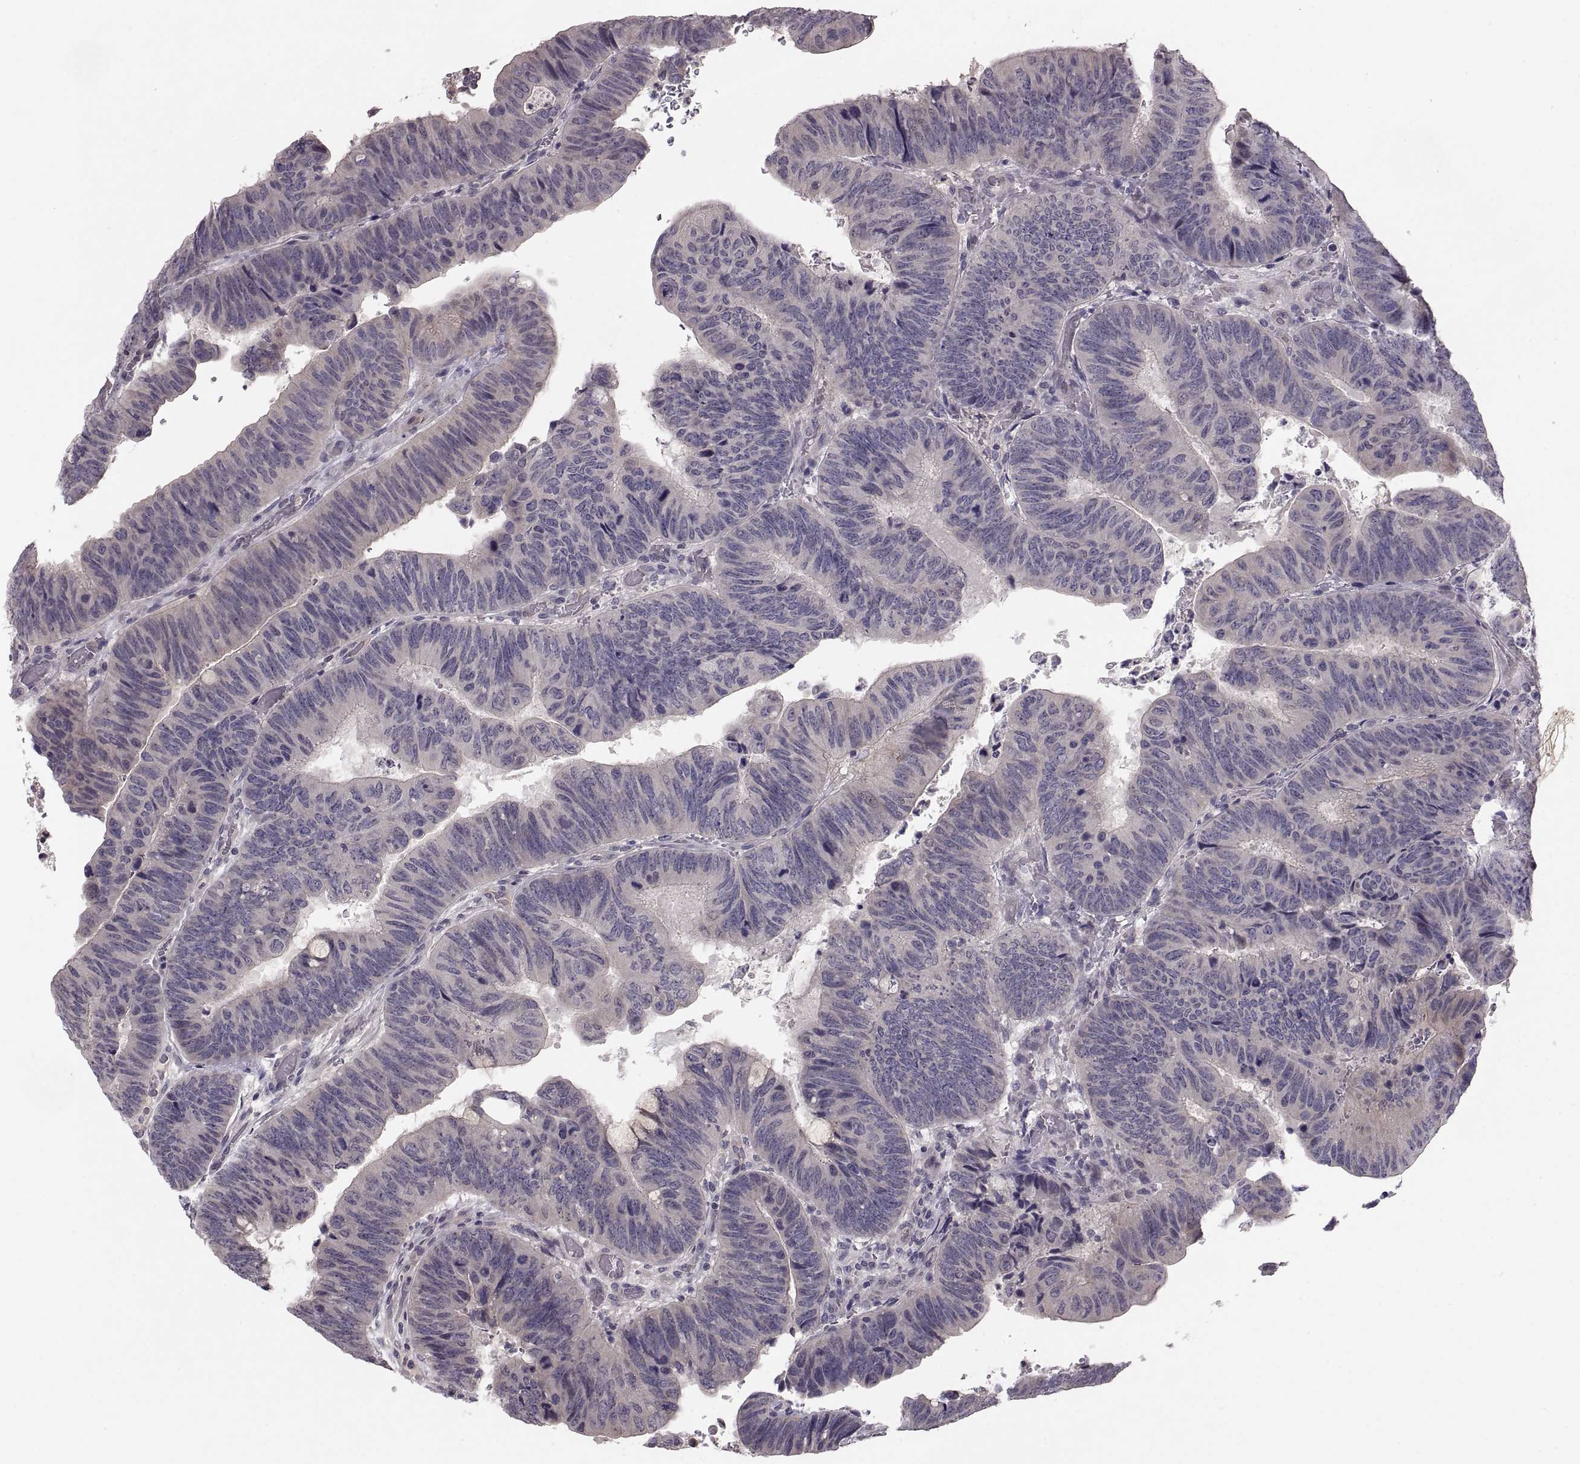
{"staining": {"intensity": "negative", "quantity": "none", "location": "none"}, "tissue": "colorectal cancer", "cell_type": "Tumor cells", "image_type": "cancer", "snomed": [{"axis": "morphology", "description": "Normal tissue, NOS"}, {"axis": "morphology", "description": "Adenocarcinoma, NOS"}, {"axis": "topography", "description": "Rectum"}], "caption": "A high-resolution micrograph shows immunohistochemistry (IHC) staining of colorectal cancer (adenocarcinoma), which displays no significant staining in tumor cells.", "gene": "PAX2", "patient": {"sex": "male", "age": 92}}